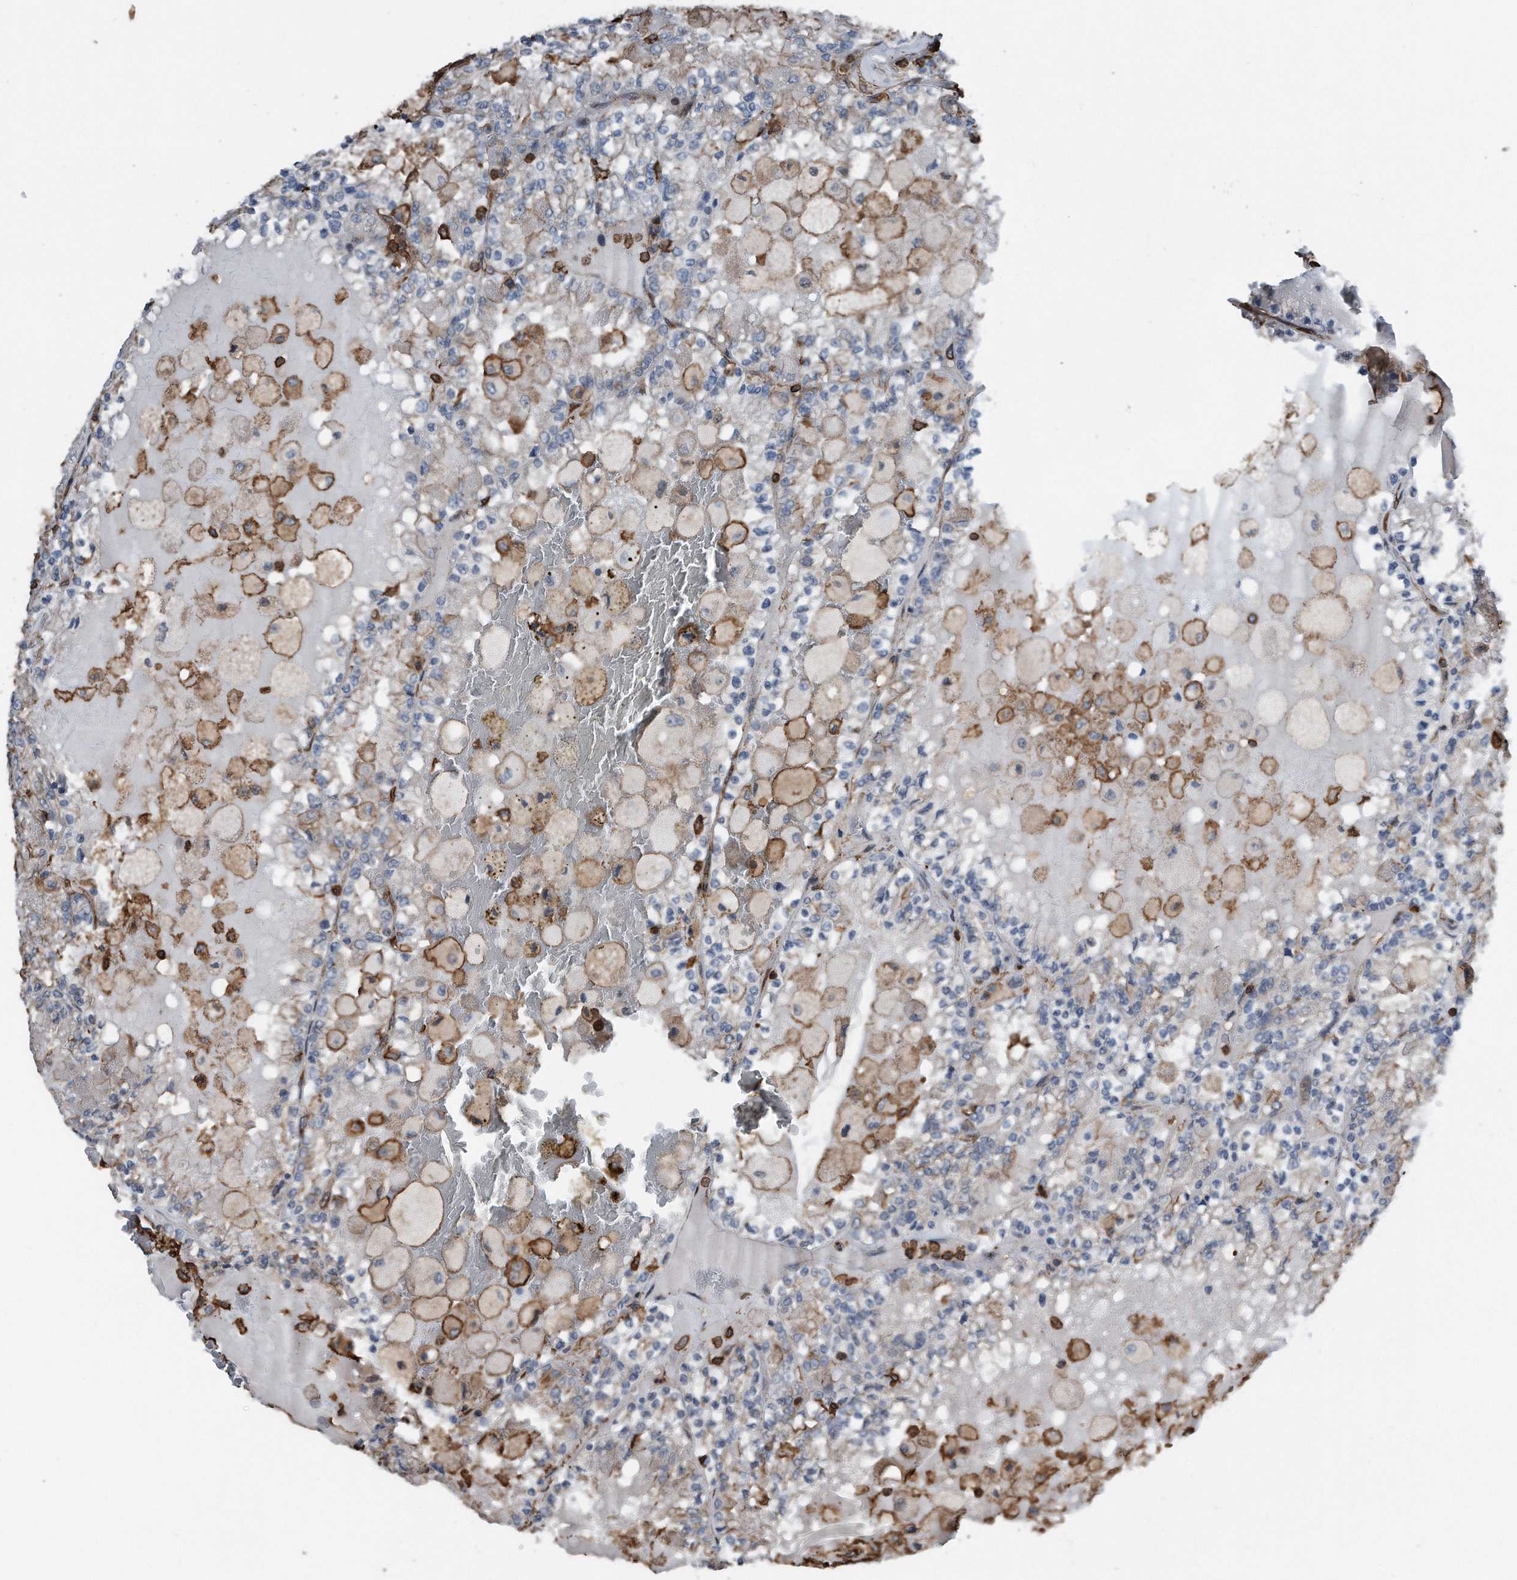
{"staining": {"intensity": "negative", "quantity": "none", "location": "none"}, "tissue": "renal cancer", "cell_type": "Tumor cells", "image_type": "cancer", "snomed": [{"axis": "morphology", "description": "Adenocarcinoma, NOS"}, {"axis": "topography", "description": "Kidney"}], "caption": "Tumor cells show no significant positivity in renal cancer. (DAB (3,3'-diaminobenzidine) immunohistochemistry (IHC), high magnification).", "gene": "RSPO3", "patient": {"sex": "female", "age": 56}}